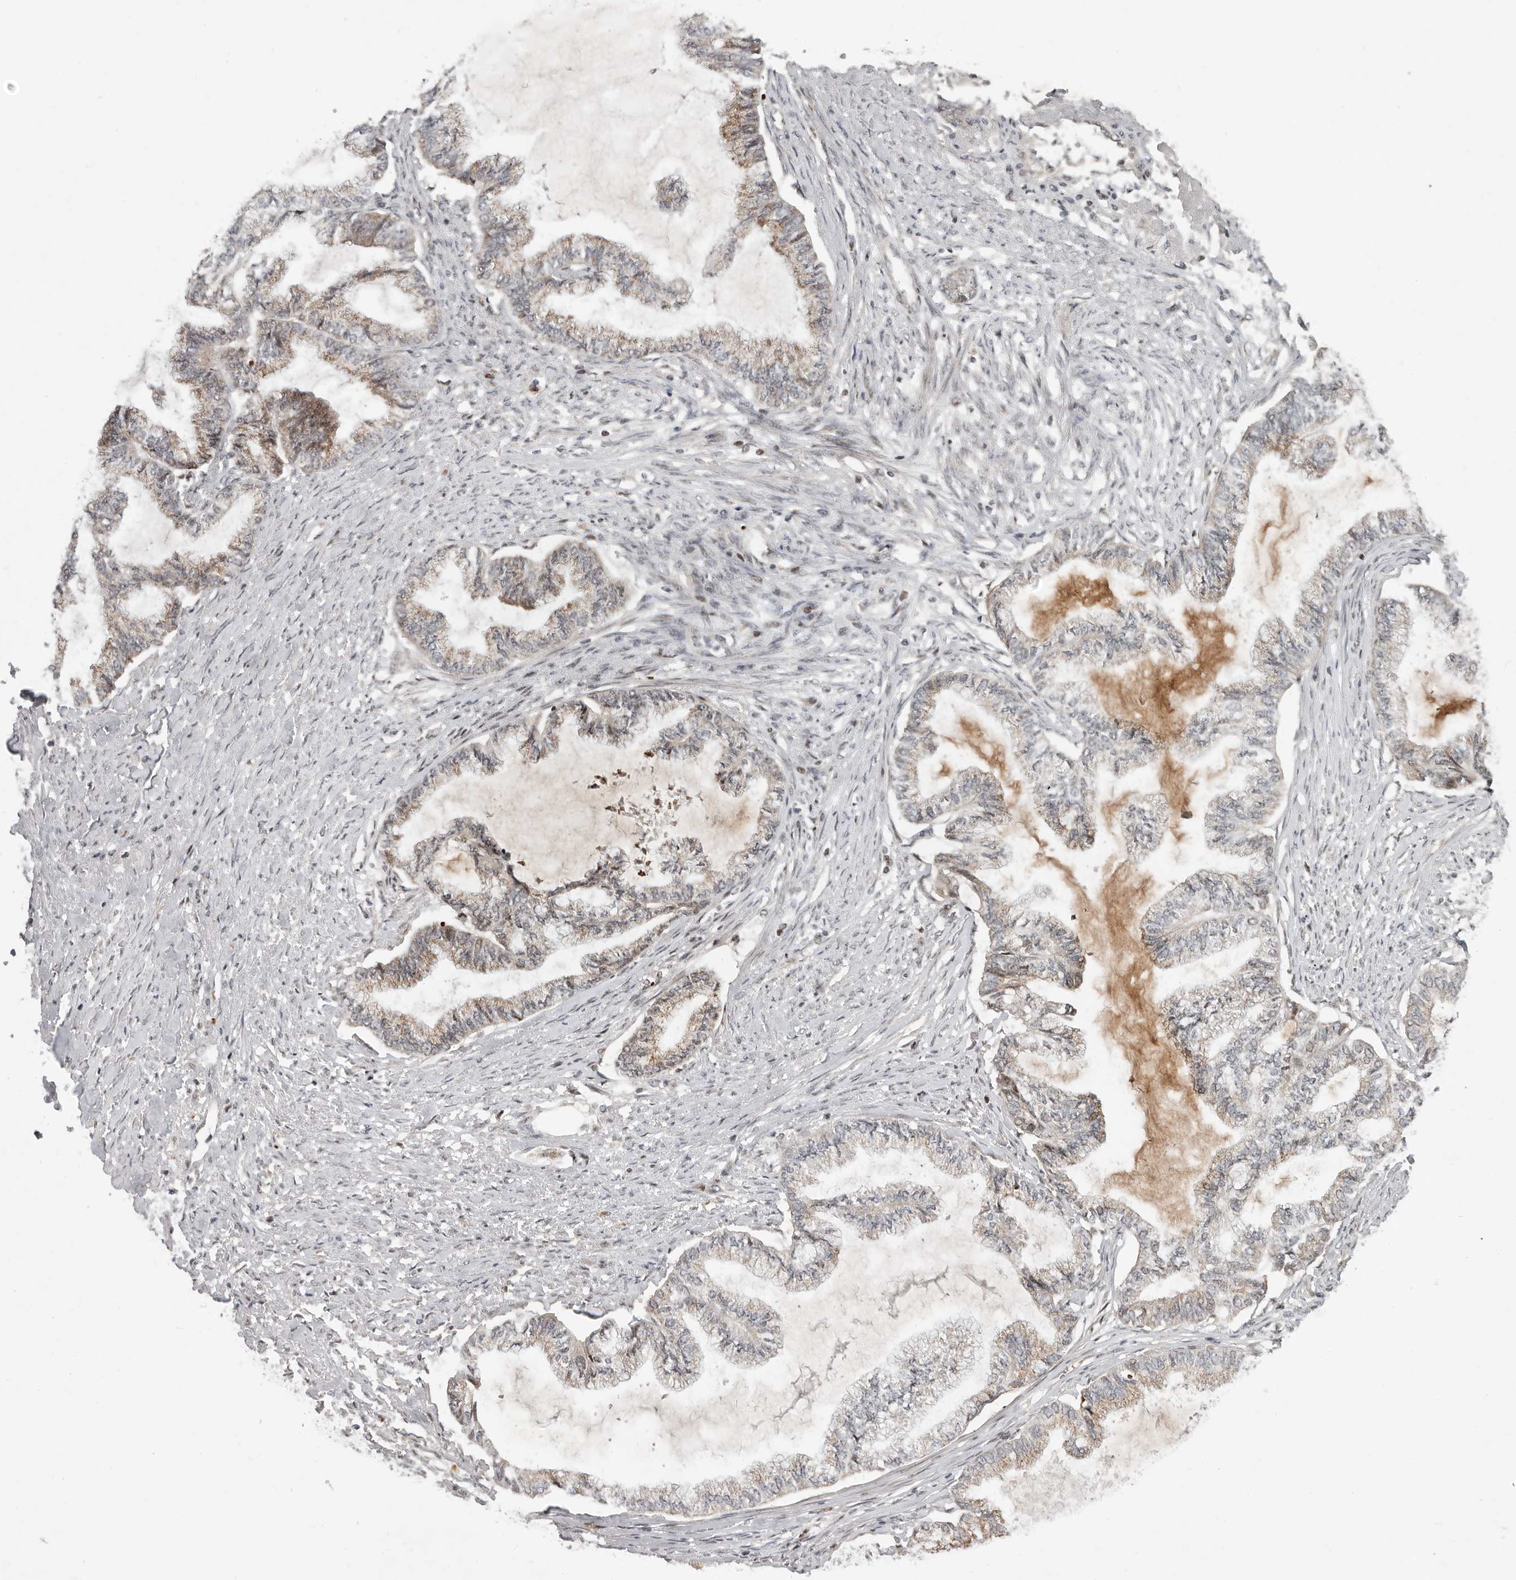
{"staining": {"intensity": "moderate", "quantity": "25%-75%", "location": "cytoplasmic/membranous"}, "tissue": "endometrial cancer", "cell_type": "Tumor cells", "image_type": "cancer", "snomed": [{"axis": "morphology", "description": "Adenocarcinoma, NOS"}, {"axis": "topography", "description": "Endometrium"}], "caption": "A high-resolution histopathology image shows immunohistochemistry staining of endometrial cancer, which exhibits moderate cytoplasmic/membranous staining in approximately 25%-75% of tumor cells.", "gene": "RABIF", "patient": {"sex": "female", "age": 86}}